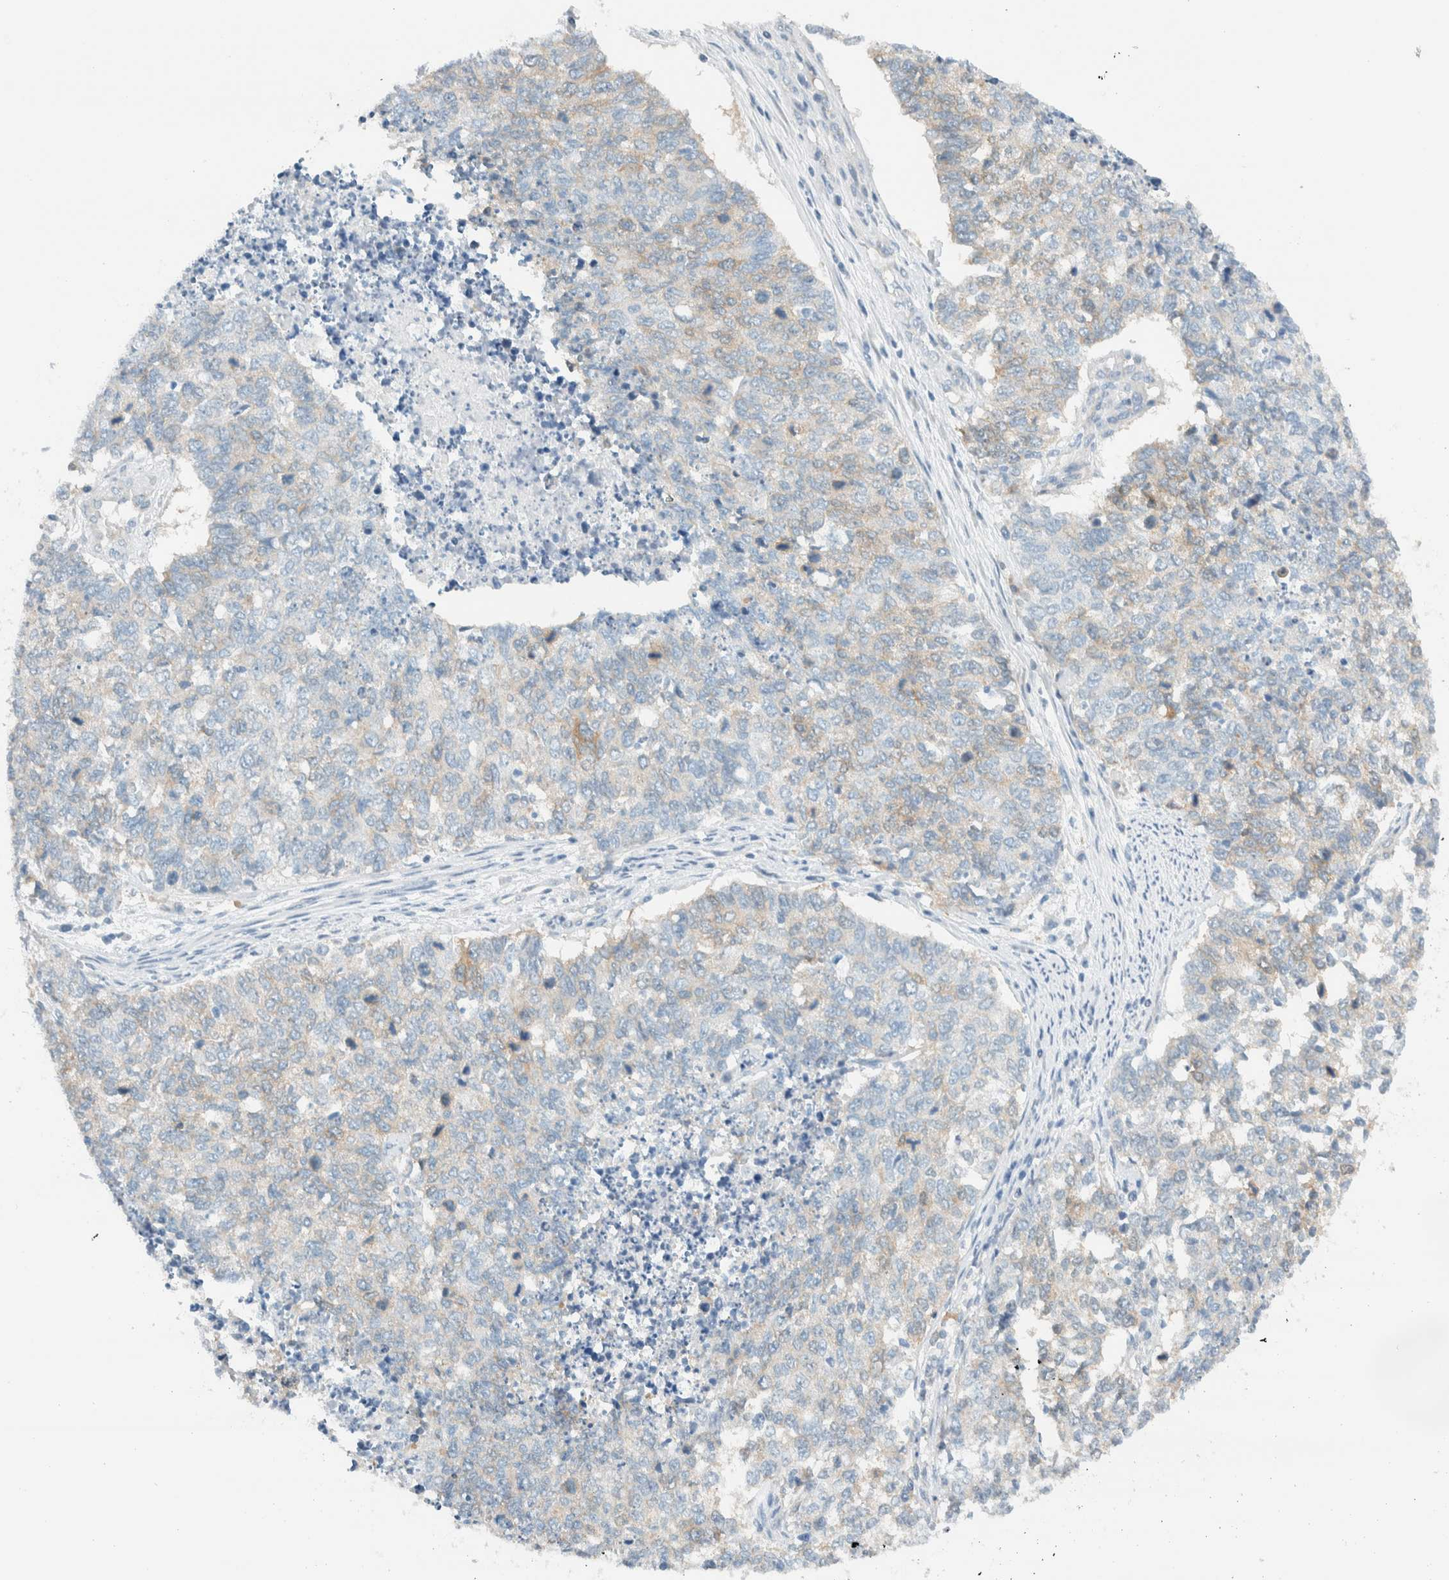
{"staining": {"intensity": "weak", "quantity": "<25%", "location": "cytoplasmic/membranous"}, "tissue": "cervical cancer", "cell_type": "Tumor cells", "image_type": "cancer", "snomed": [{"axis": "morphology", "description": "Squamous cell carcinoma, NOS"}, {"axis": "topography", "description": "Cervix"}], "caption": "Squamous cell carcinoma (cervical) was stained to show a protein in brown. There is no significant staining in tumor cells.", "gene": "NDE1", "patient": {"sex": "female", "age": 63}}